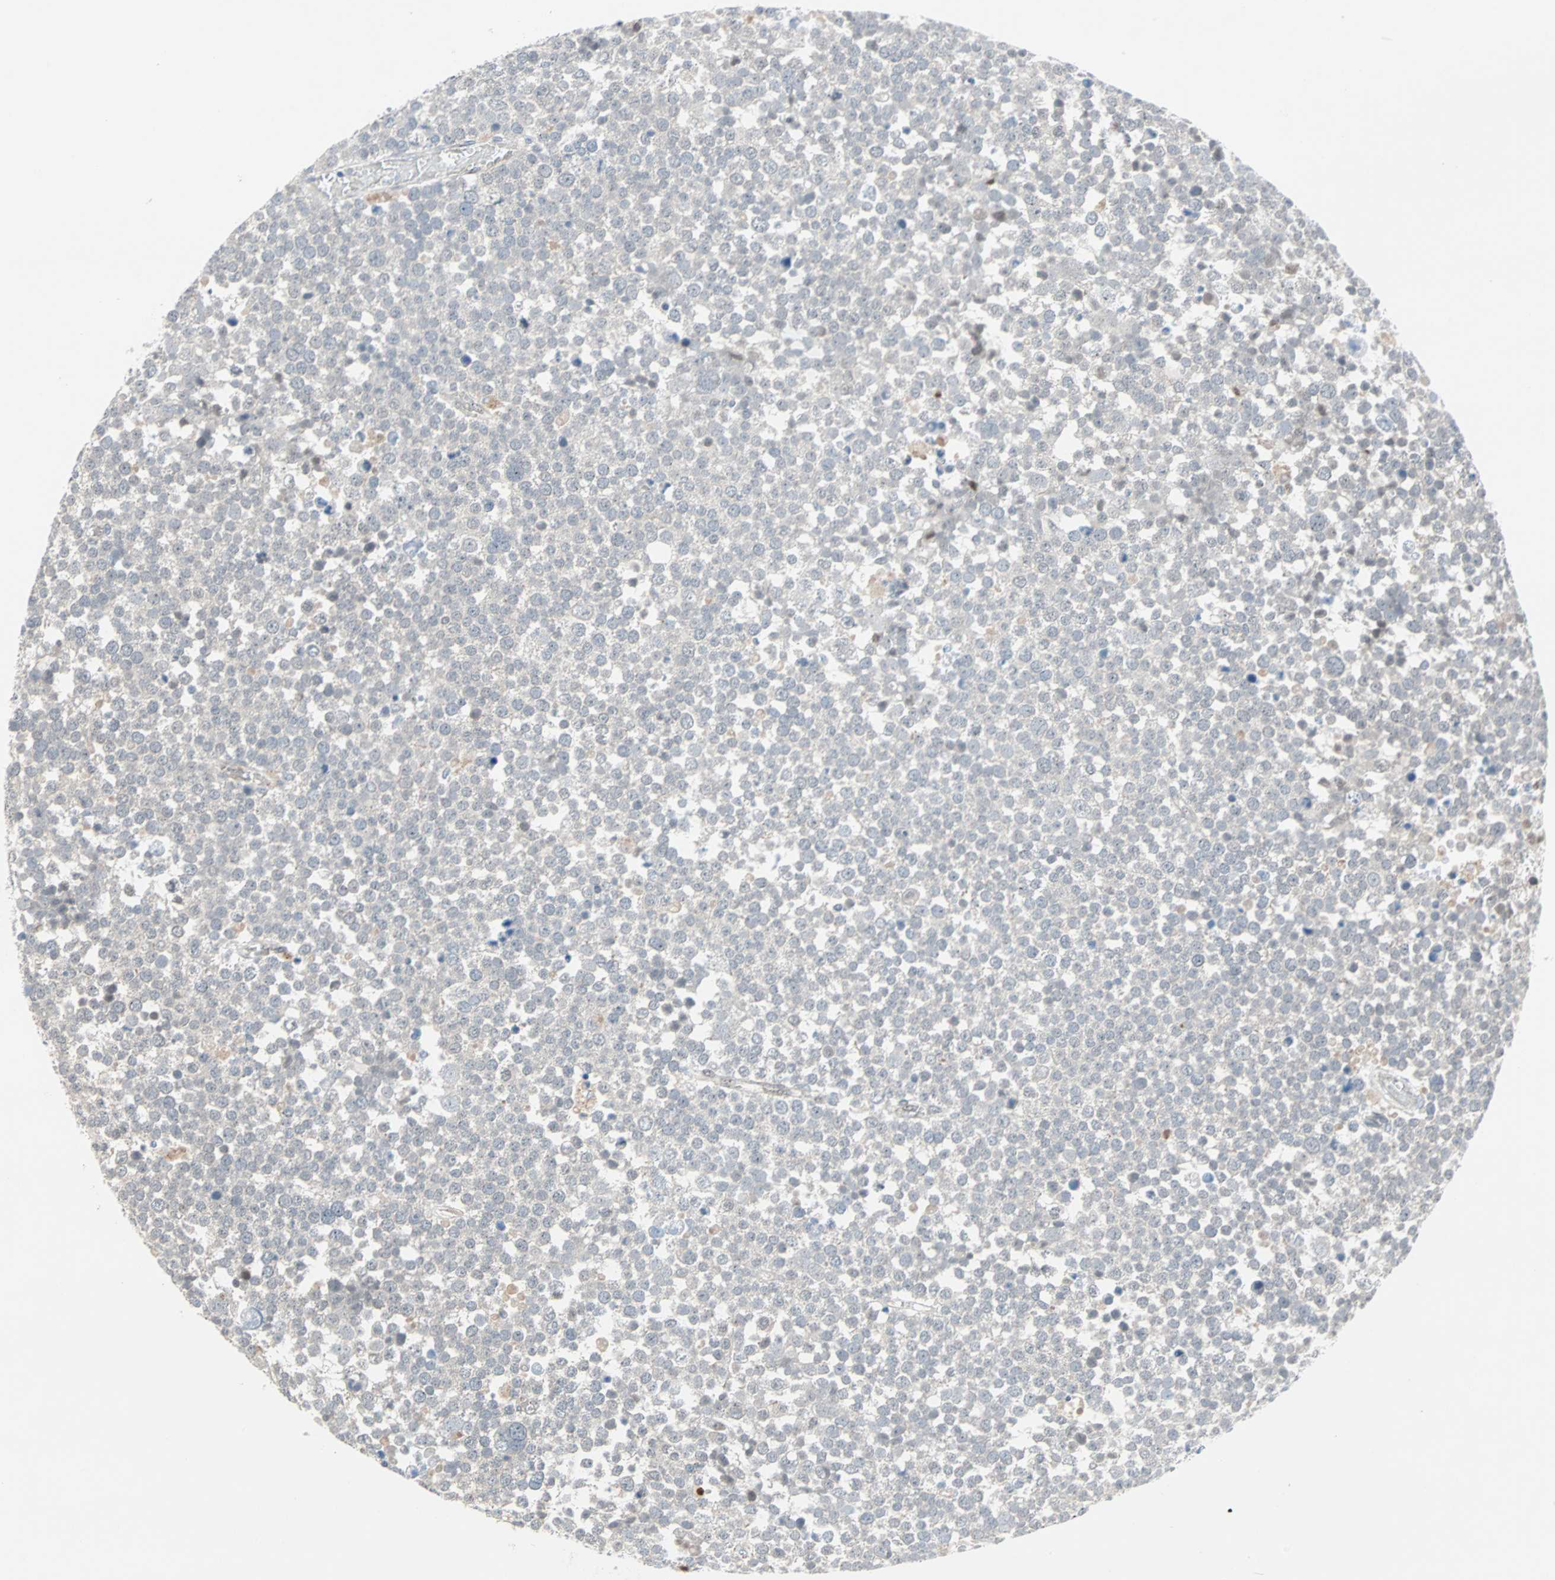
{"staining": {"intensity": "strong", "quantity": "<25%", "location": "cytoplasmic/membranous,nuclear"}, "tissue": "testis cancer", "cell_type": "Tumor cells", "image_type": "cancer", "snomed": [{"axis": "morphology", "description": "Seminoma, NOS"}, {"axis": "topography", "description": "Testis"}], "caption": "Testis seminoma stained with a protein marker reveals strong staining in tumor cells.", "gene": "CAND2", "patient": {"sex": "male", "age": 71}}